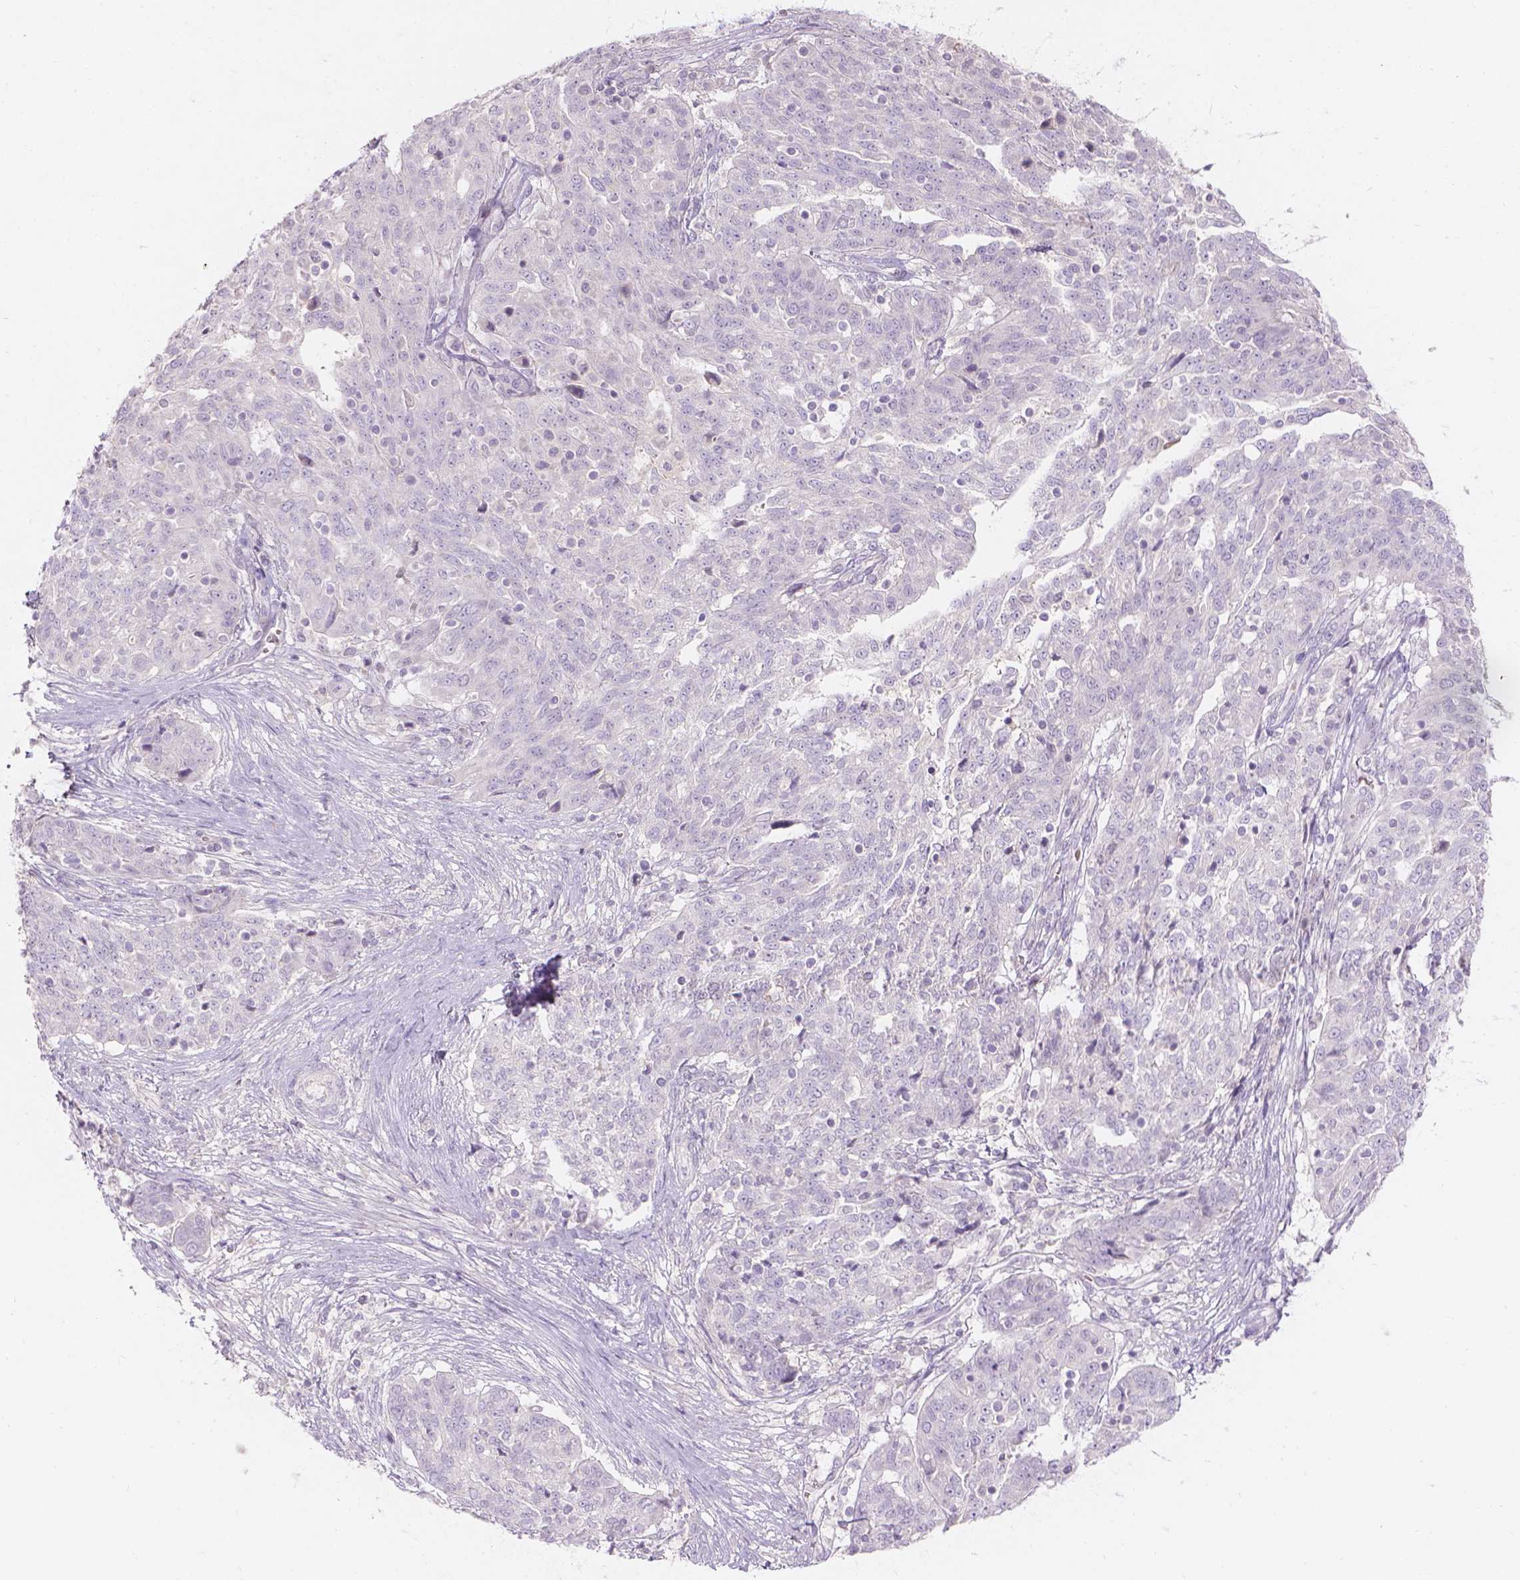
{"staining": {"intensity": "negative", "quantity": "none", "location": "none"}, "tissue": "ovarian cancer", "cell_type": "Tumor cells", "image_type": "cancer", "snomed": [{"axis": "morphology", "description": "Cystadenocarcinoma, serous, NOS"}, {"axis": "topography", "description": "Ovary"}], "caption": "Immunohistochemistry histopathology image of ovarian cancer (serous cystadenocarcinoma) stained for a protein (brown), which exhibits no expression in tumor cells.", "gene": "DCAF4L1", "patient": {"sex": "female", "age": 67}}